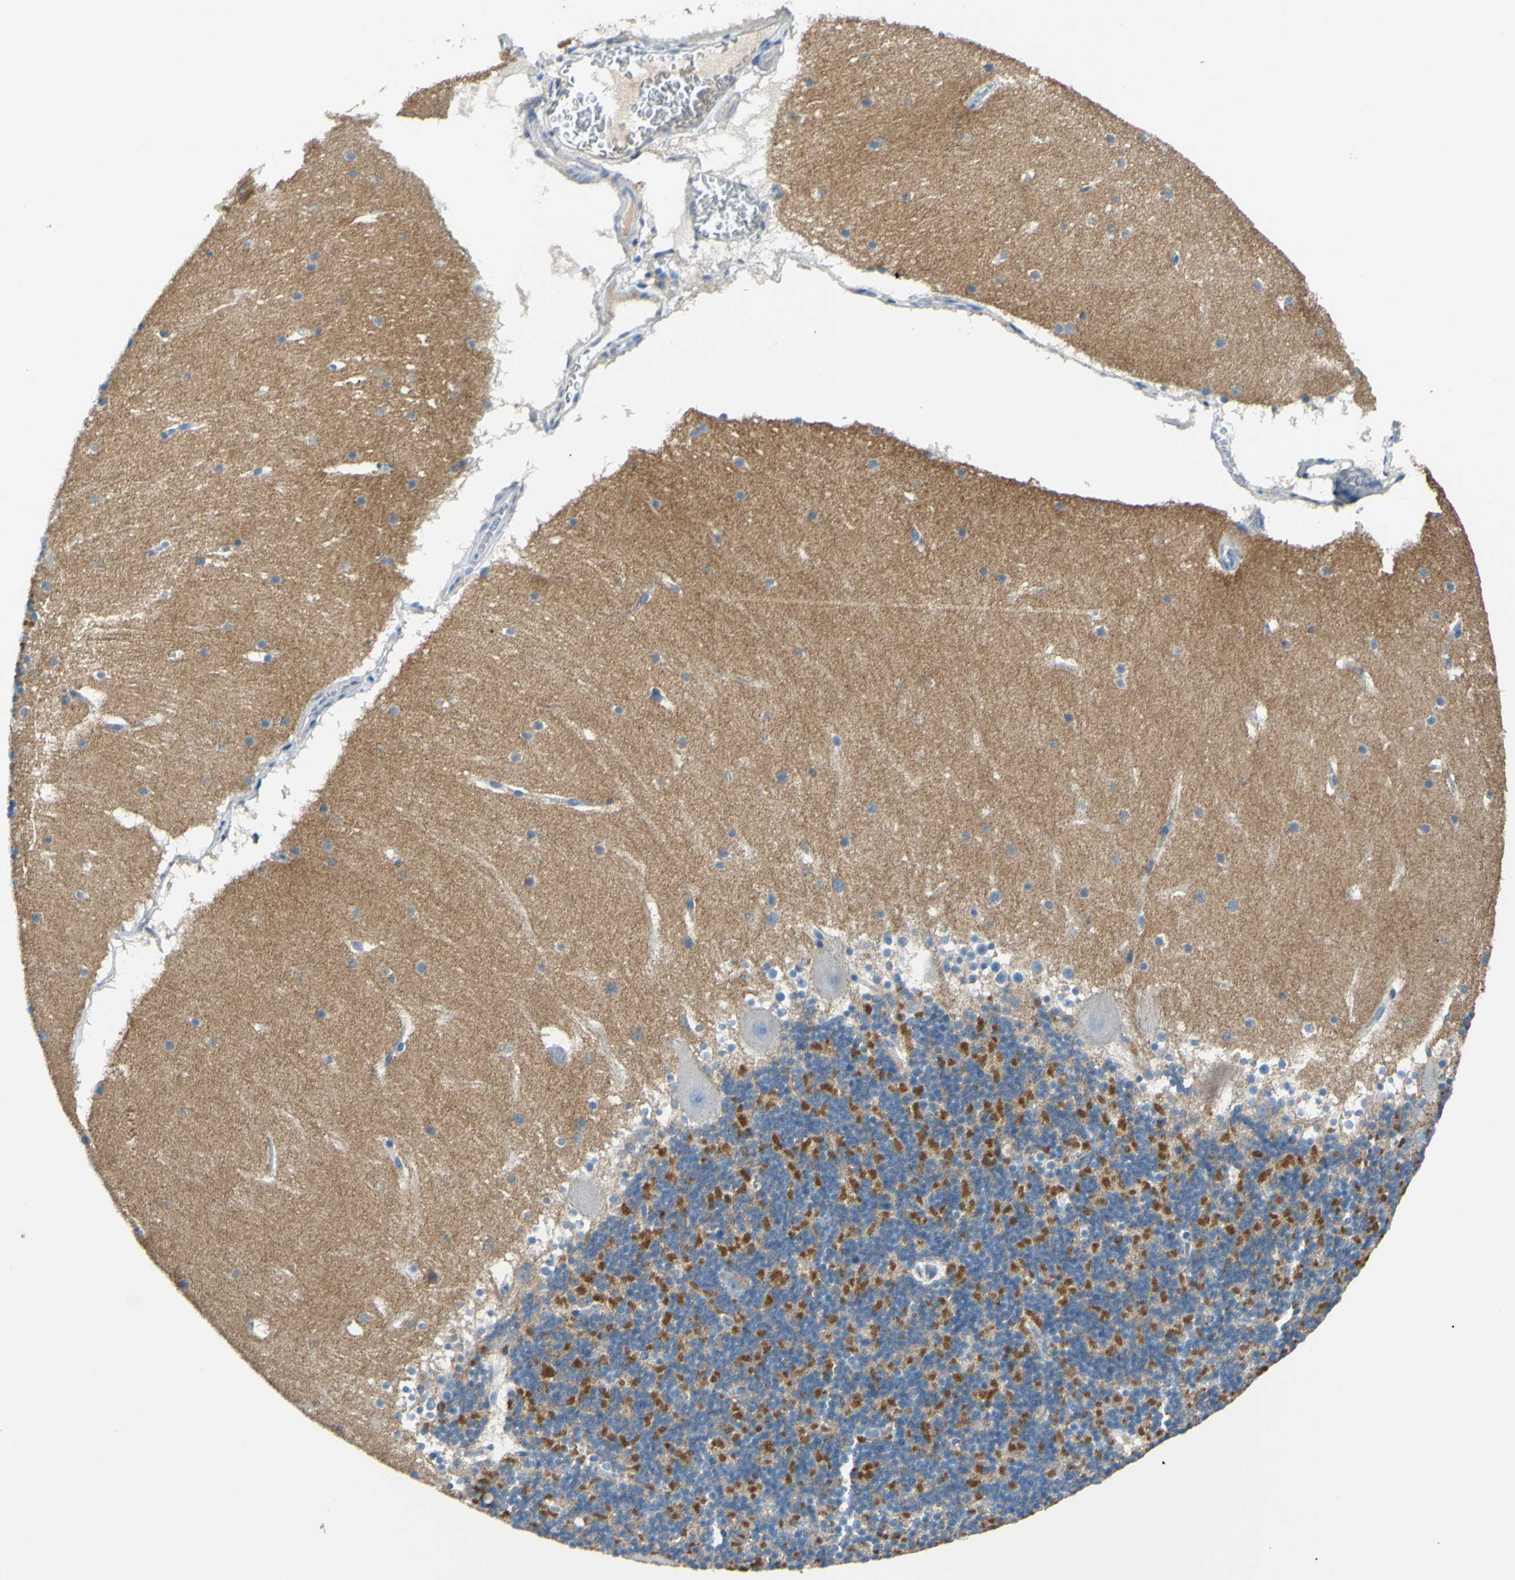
{"staining": {"intensity": "weak", "quantity": "25%-75%", "location": "cytoplasmic/membranous"}, "tissue": "cerebellum", "cell_type": "Cells in granular layer", "image_type": "normal", "snomed": [{"axis": "morphology", "description": "Normal tissue, NOS"}, {"axis": "topography", "description": "Cerebellum"}], "caption": "Protein staining displays weak cytoplasmic/membranous positivity in about 25%-75% of cells in granular layer in benign cerebellum.", "gene": "CDH10", "patient": {"sex": "female", "age": 19}}